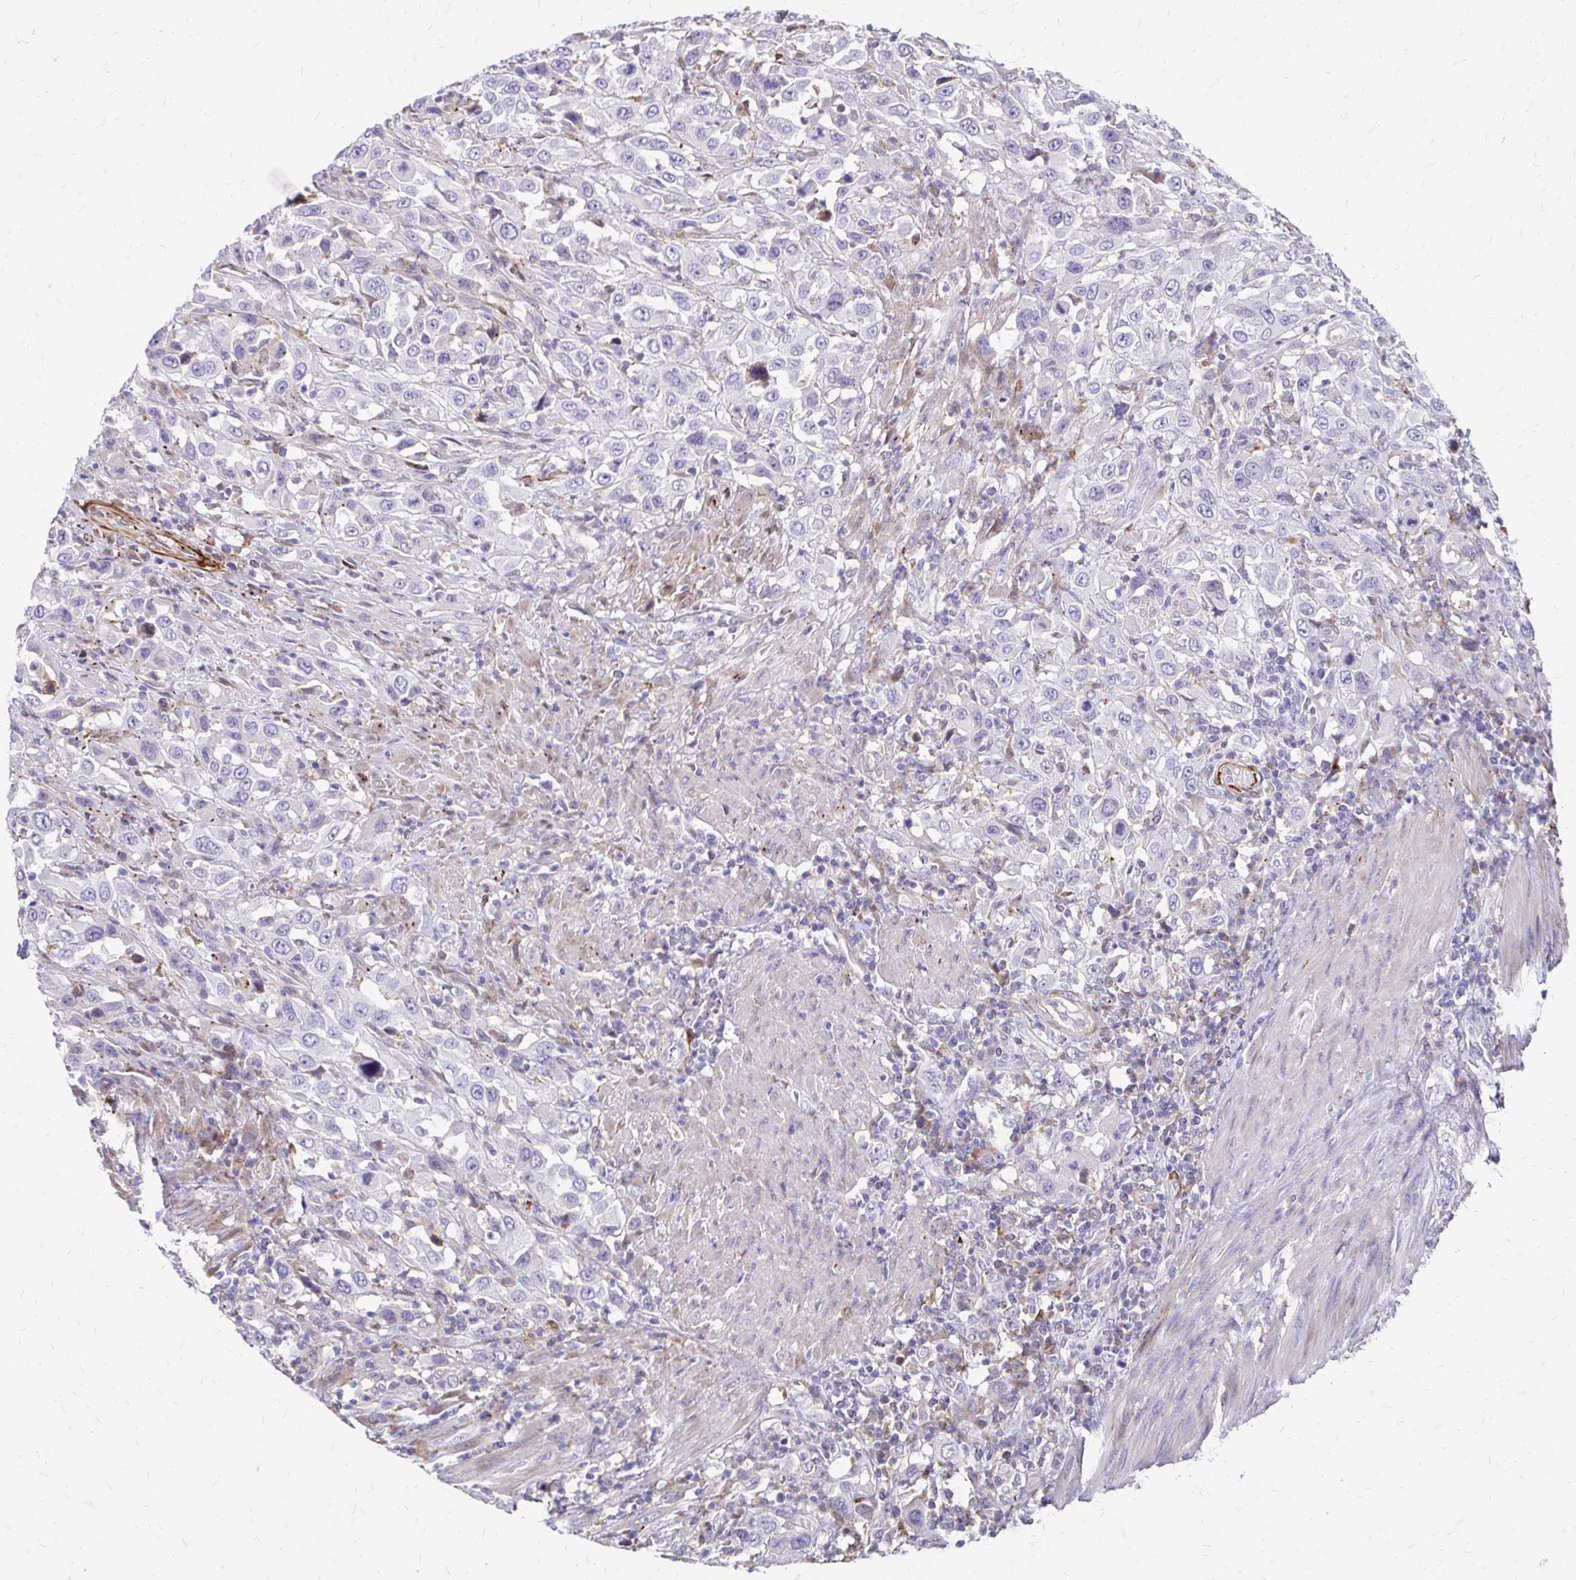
{"staining": {"intensity": "negative", "quantity": "none", "location": "none"}, "tissue": "urothelial cancer", "cell_type": "Tumor cells", "image_type": "cancer", "snomed": [{"axis": "morphology", "description": "Urothelial carcinoma, High grade"}, {"axis": "topography", "description": "Urinary bladder"}], "caption": "Tumor cells show no significant protein positivity in urothelial cancer.", "gene": "CDKL1", "patient": {"sex": "male", "age": 61}}